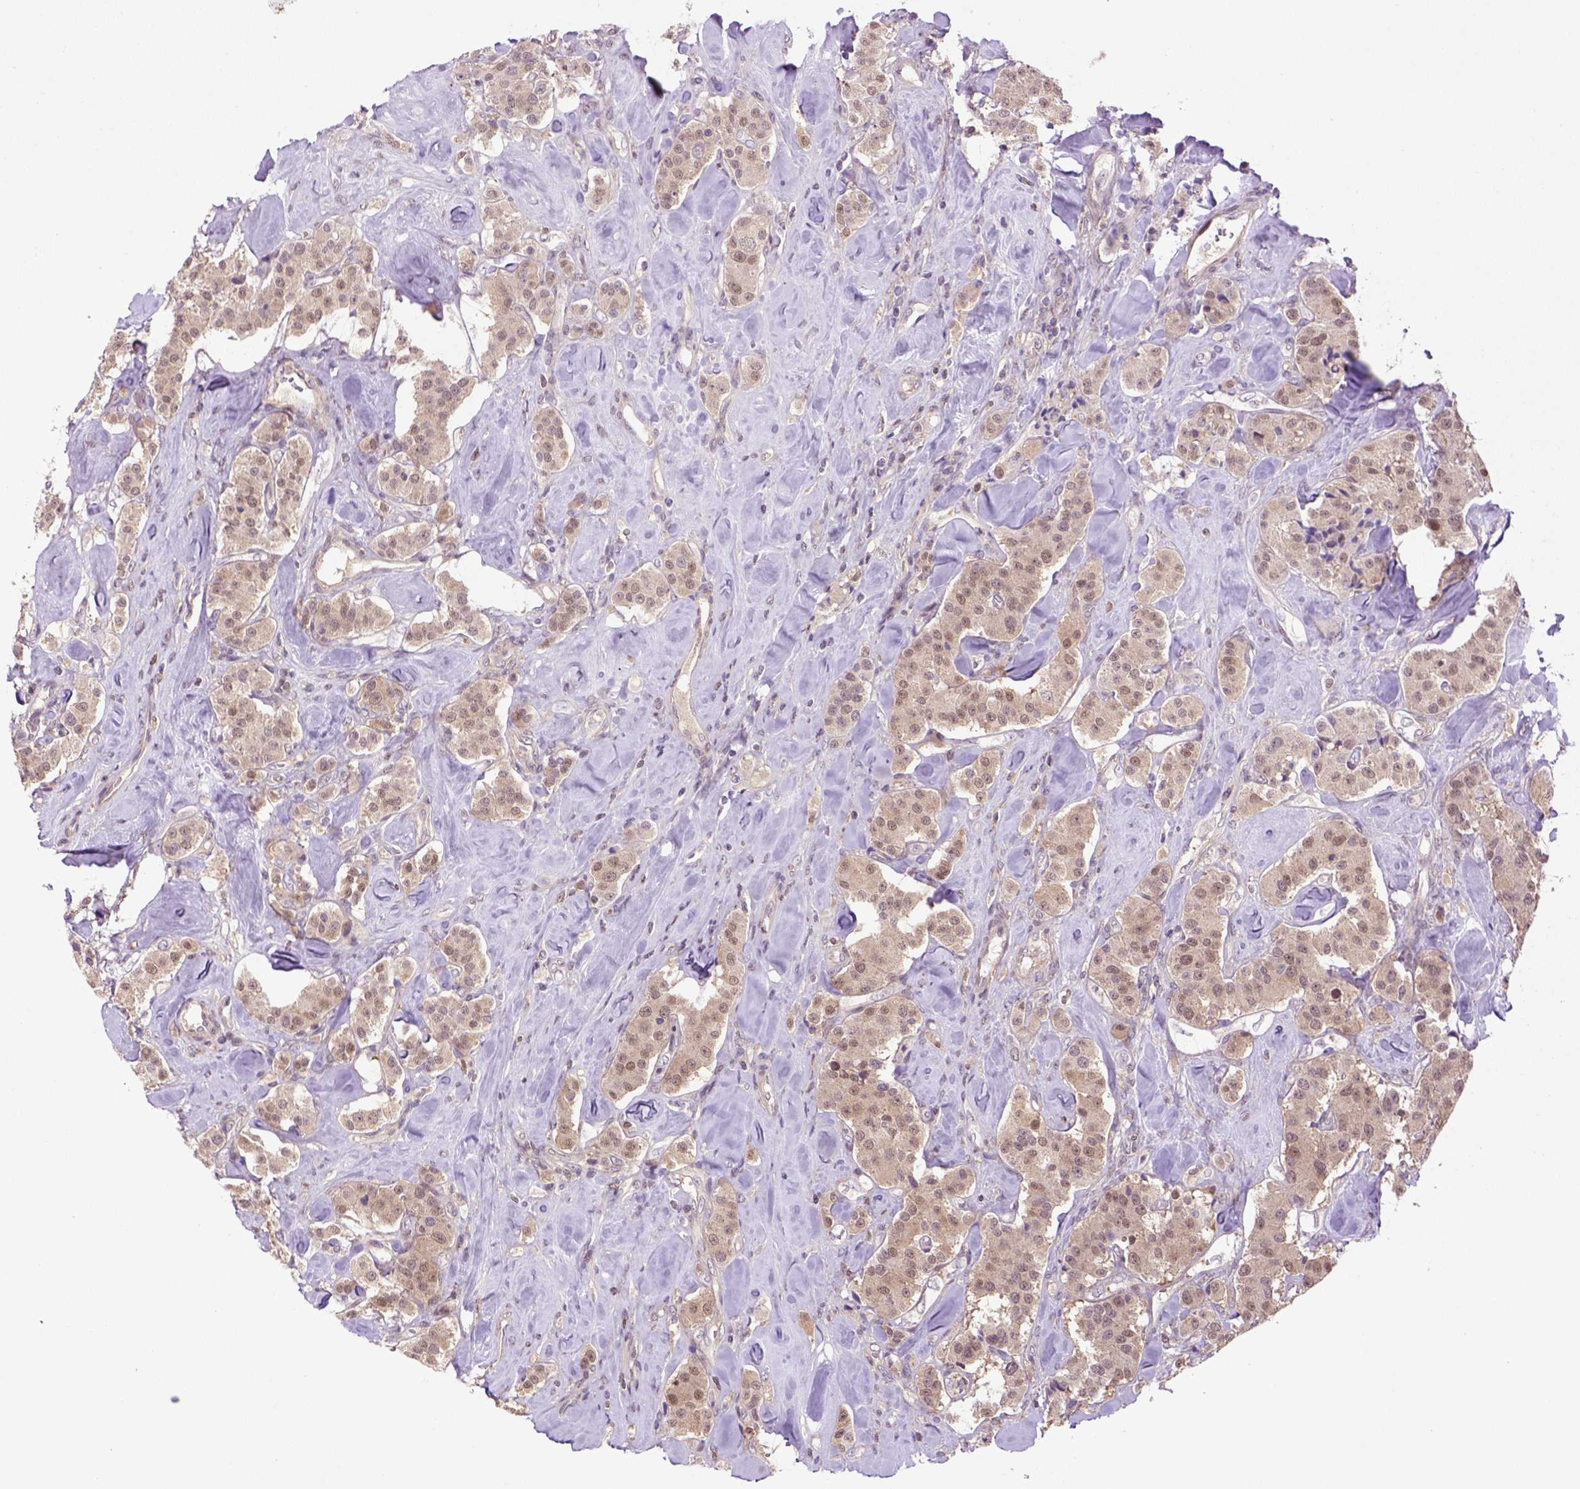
{"staining": {"intensity": "weak", "quantity": ">75%", "location": "cytoplasmic/membranous,nuclear"}, "tissue": "carcinoid", "cell_type": "Tumor cells", "image_type": "cancer", "snomed": [{"axis": "morphology", "description": "Carcinoid, malignant, NOS"}, {"axis": "topography", "description": "Pancreas"}], "caption": "The immunohistochemical stain labels weak cytoplasmic/membranous and nuclear positivity in tumor cells of carcinoid (malignant) tissue. (Stains: DAB in brown, nuclei in blue, Microscopy: brightfield microscopy at high magnification).", "gene": "HSPBP1", "patient": {"sex": "male", "age": 41}}